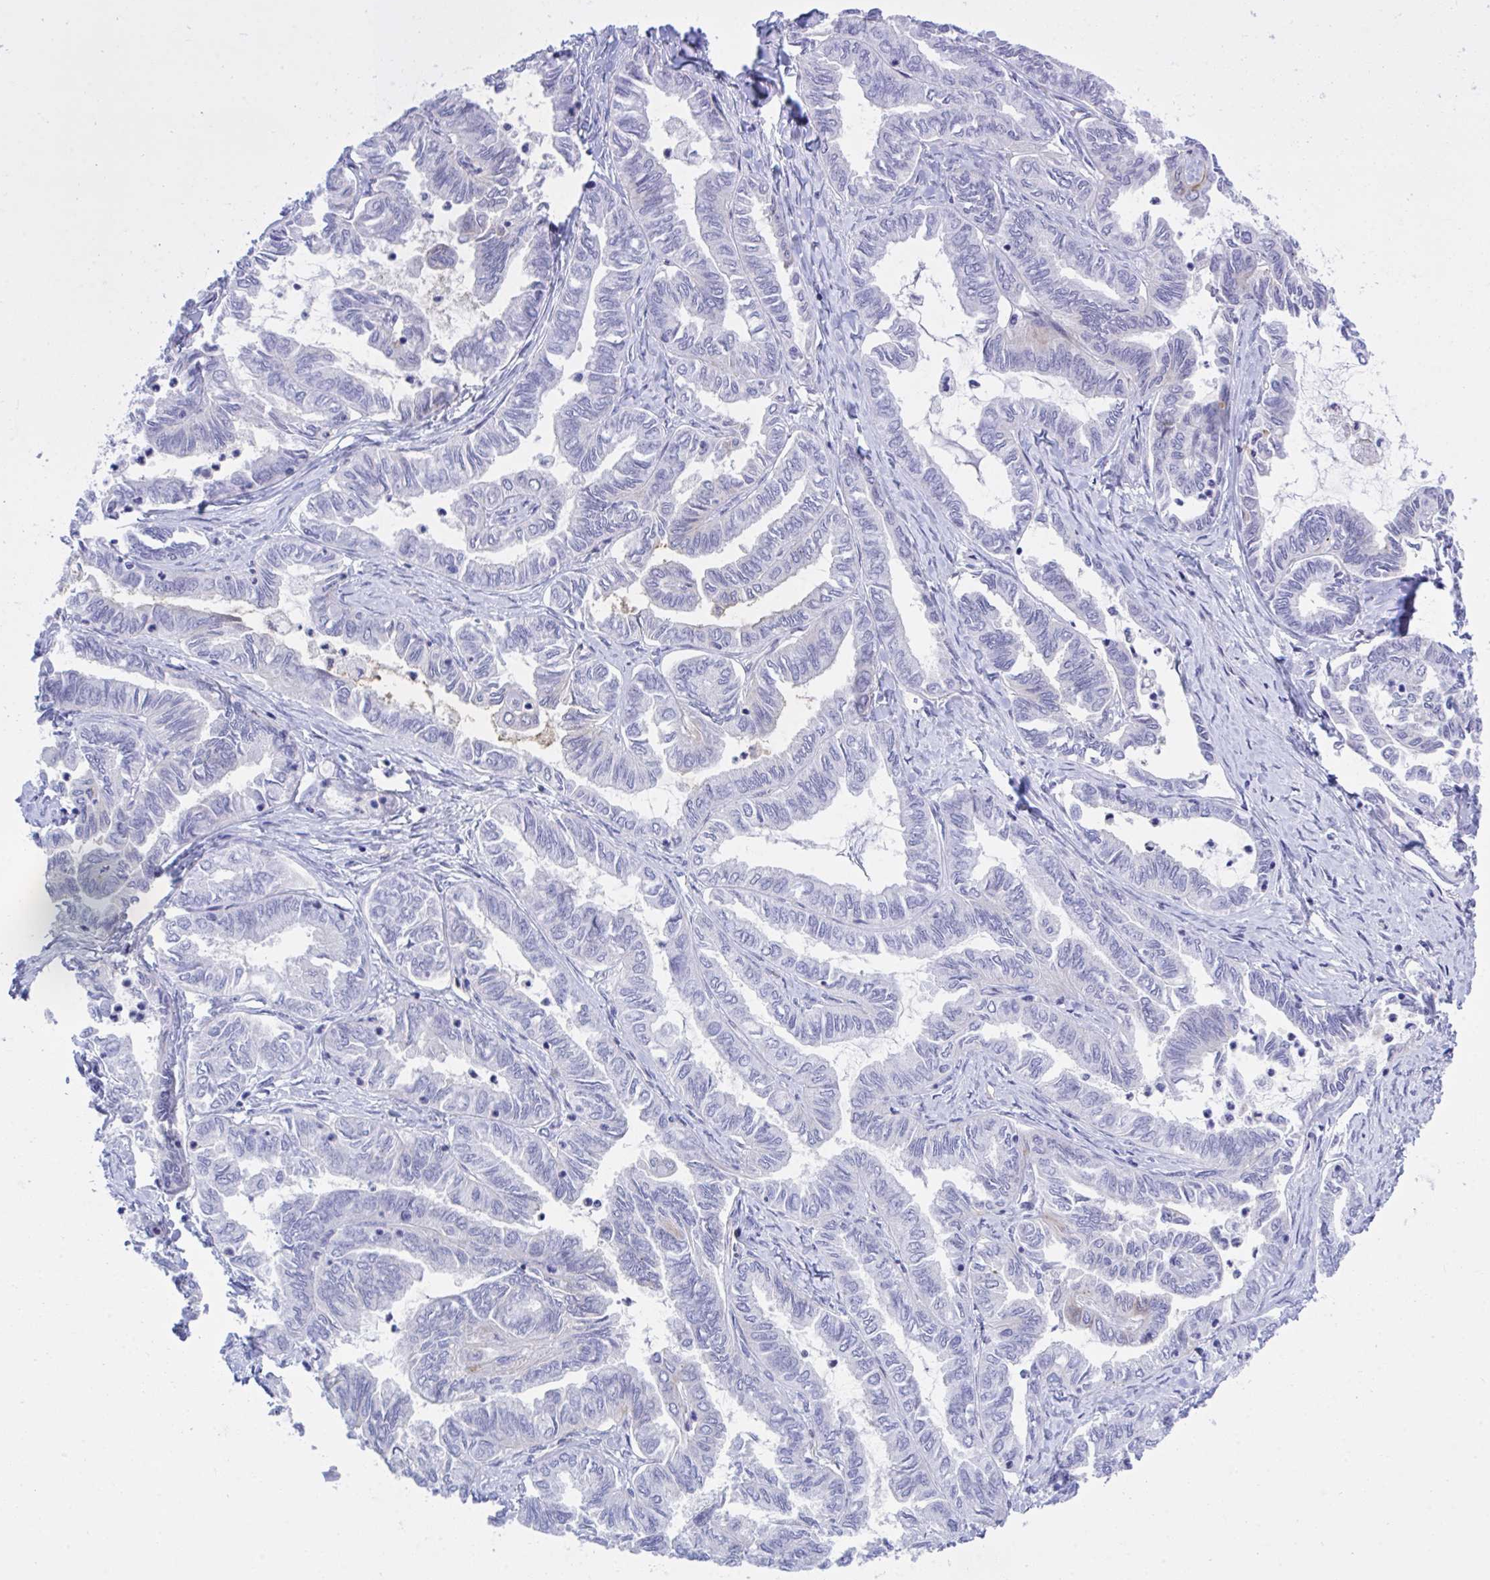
{"staining": {"intensity": "negative", "quantity": "none", "location": "none"}, "tissue": "ovarian cancer", "cell_type": "Tumor cells", "image_type": "cancer", "snomed": [{"axis": "morphology", "description": "Carcinoma, endometroid"}, {"axis": "topography", "description": "Ovary"}], "caption": "Tumor cells are negative for protein expression in human ovarian endometroid carcinoma.", "gene": "BEX5", "patient": {"sex": "female", "age": 70}}